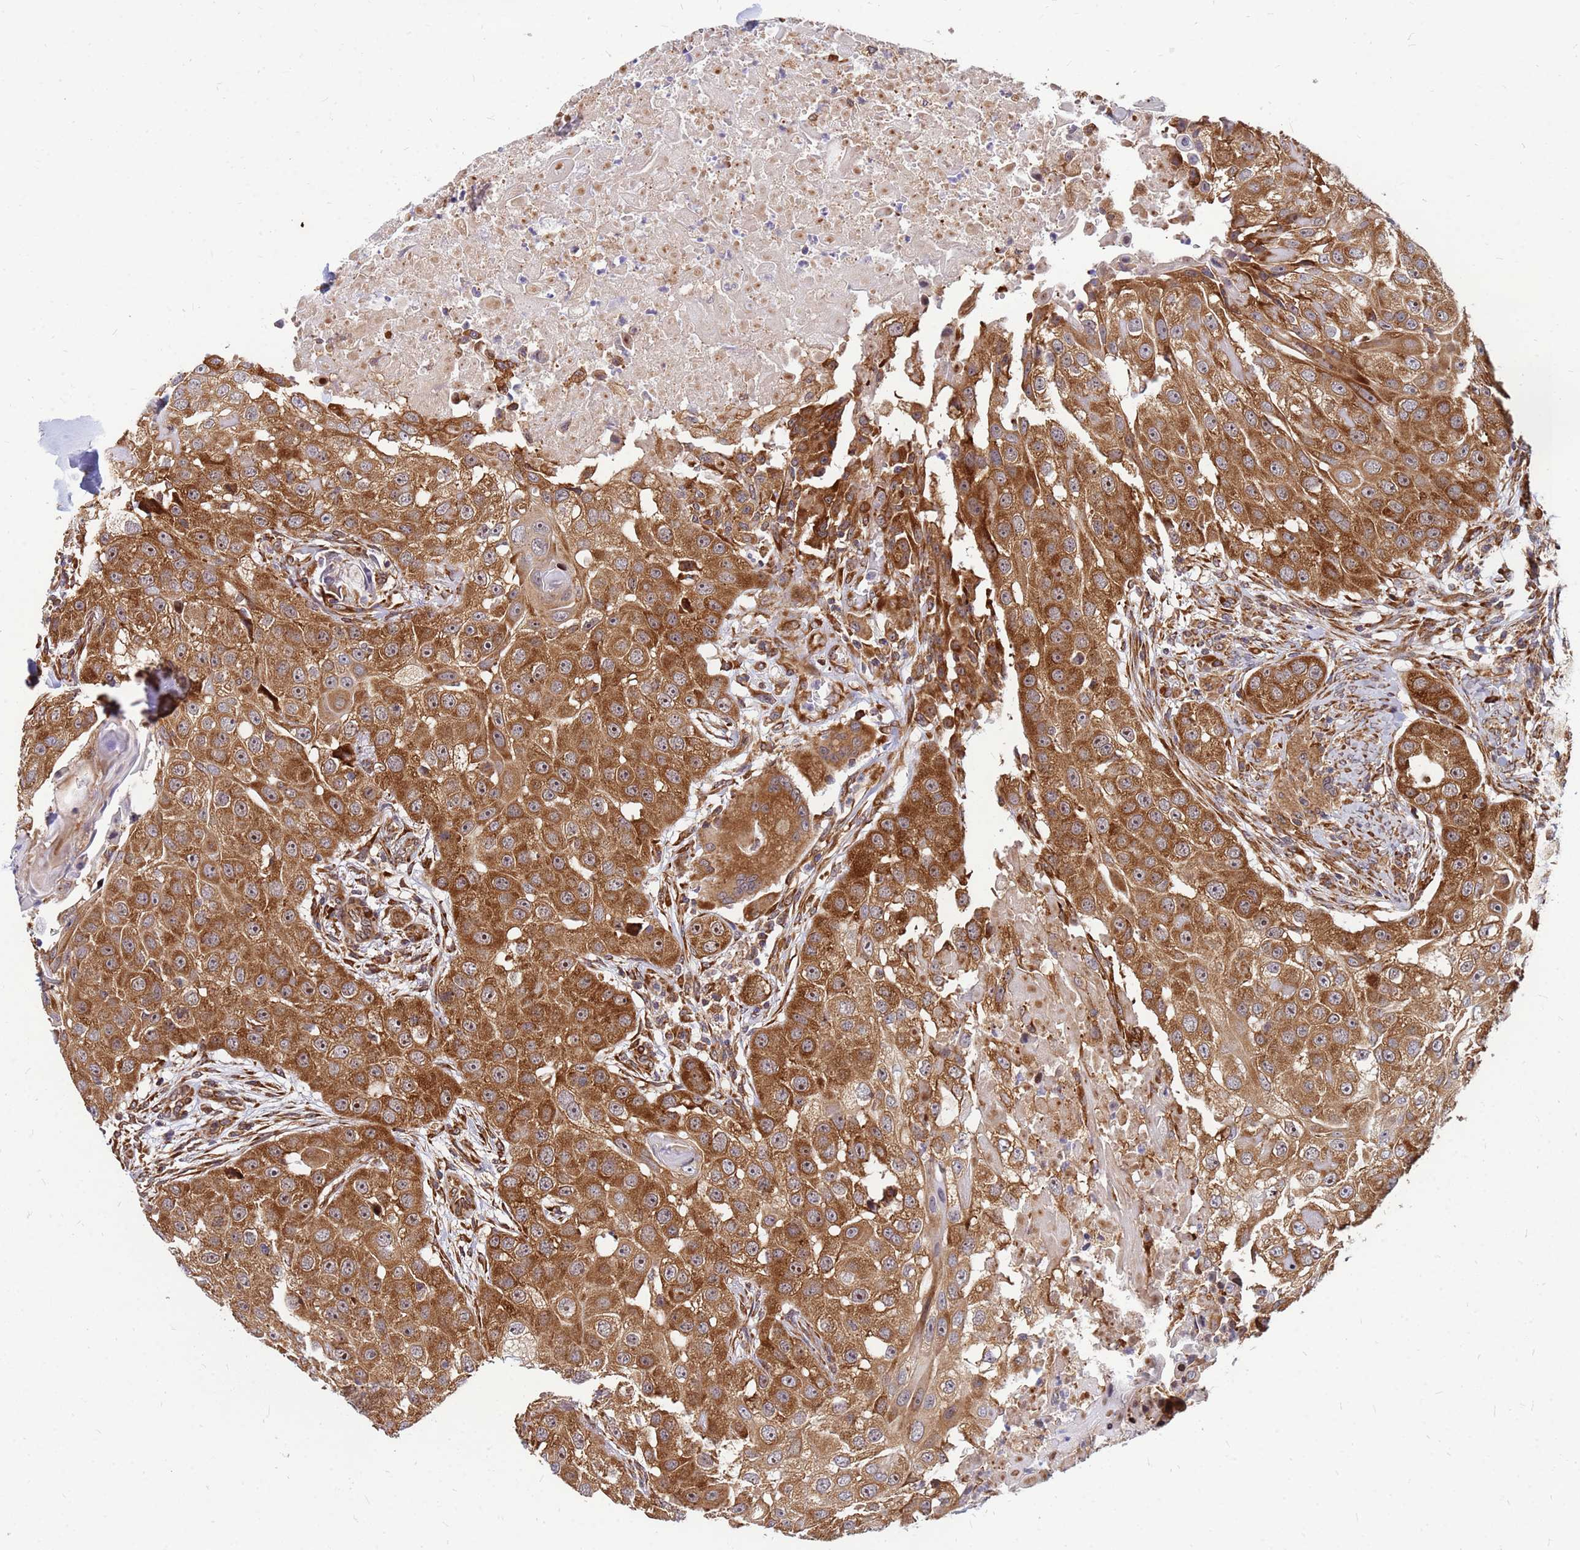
{"staining": {"intensity": "moderate", "quantity": ">75%", "location": "cytoplasmic/membranous,nuclear"}, "tissue": "head and neck cancer", "cell_type": "Tumor cells", "image_type": "cancer", "snomed": [{"axis": "morphology", "description": "Normal tissue, NOS"}, {"axis": "morphology", "description": "Squamous cell carcinoma, NOS"}, {"axis": "topography", "description": "Skeletal muscle"}, {"axis": "topography", "description": "Head-Neck"}], "caption": "Tumor cells demonstrate moderate cytoplasmic/membranous and nuclear staining in approximately >75% of cells in head and neck cancer (squamous cell carcinoma).", "gene": "RPL8", "patient": {"sex": "male", "age": 51}}